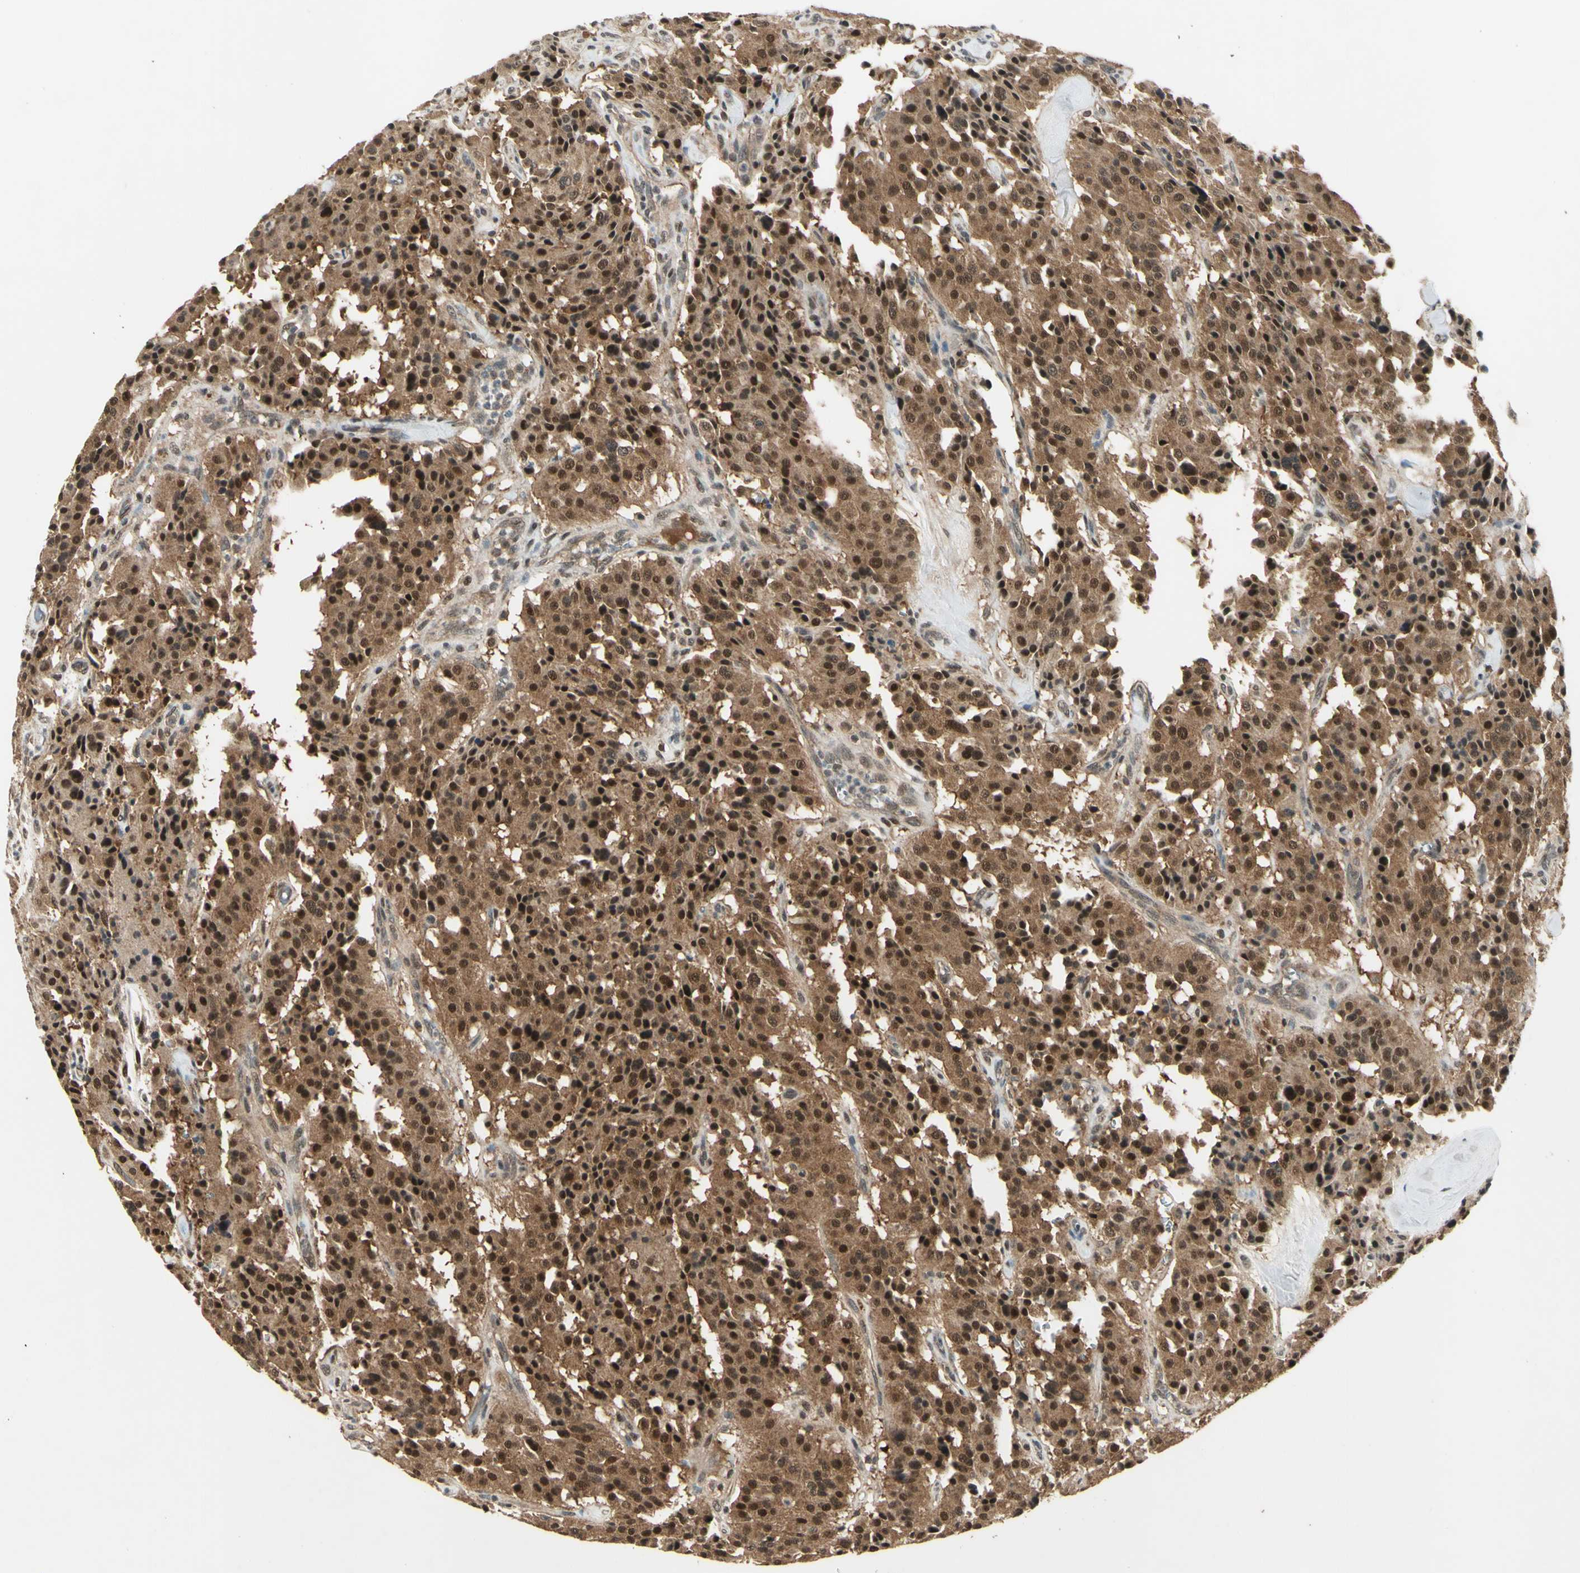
{"staining": {"intensity": "strong", "quantity": ">75%", "location": "cytoplasmic/membranous,nuclear"}, "tissue": "carcinoid", "cell_type": "Tumor cells", "image_type": "cancer", "snomed": [{"axis": "morphology", "description": "Carcinoid, malignant, NOS"}, {"axis": "topography", "description": "Lung"}], "caption": "Brown immunohistochemical staining in carcinoid shows strong cytoplasmic/membranous and nuclear positivity in approximately >75% of tumor cells.", "gene": "PSMD5", "patient": {"sex": "male", "age": 30}}